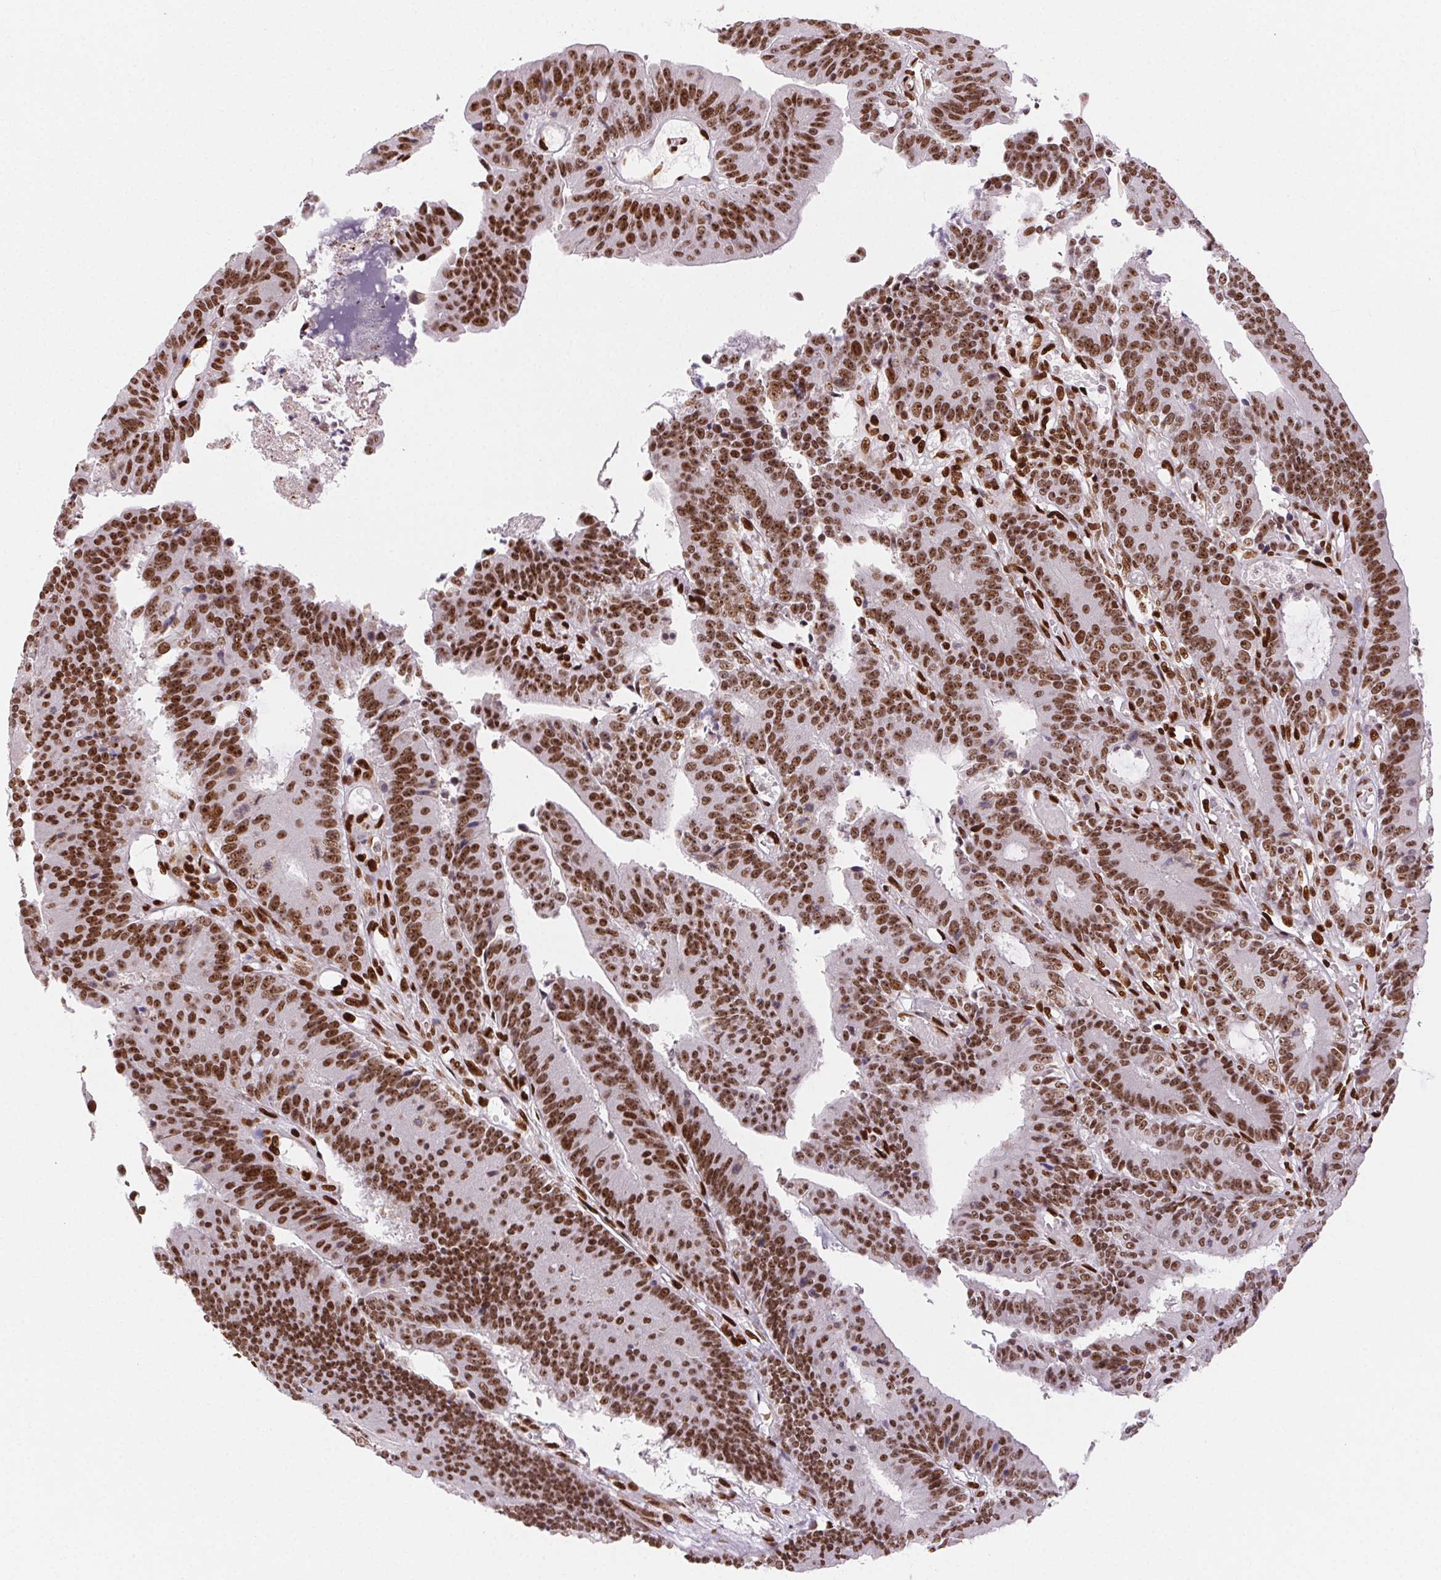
{"staining": {"intensity": "moderate", "quantity": ">75%", "location": "nuclear"}, "tissue": "colorectal cancer", "cell_type": "Tumor cells", "image_type": "cancer", "snomed": [{"axis": "morphology", "description": "Adenocarcinoma, NOS"}, {"axis": "topography", "description": "Colon"}], "caption": "Protein staining reveals moderate nuclear expression in about >75% of tumor cells in colorectal cancer. The staining was performed using DAB, with brown indicating positive protein expression. Nuclei are stained blue with hematoxylin.", "gene": "ZNF80", "patient": {"sex": "female", "age": 78}}